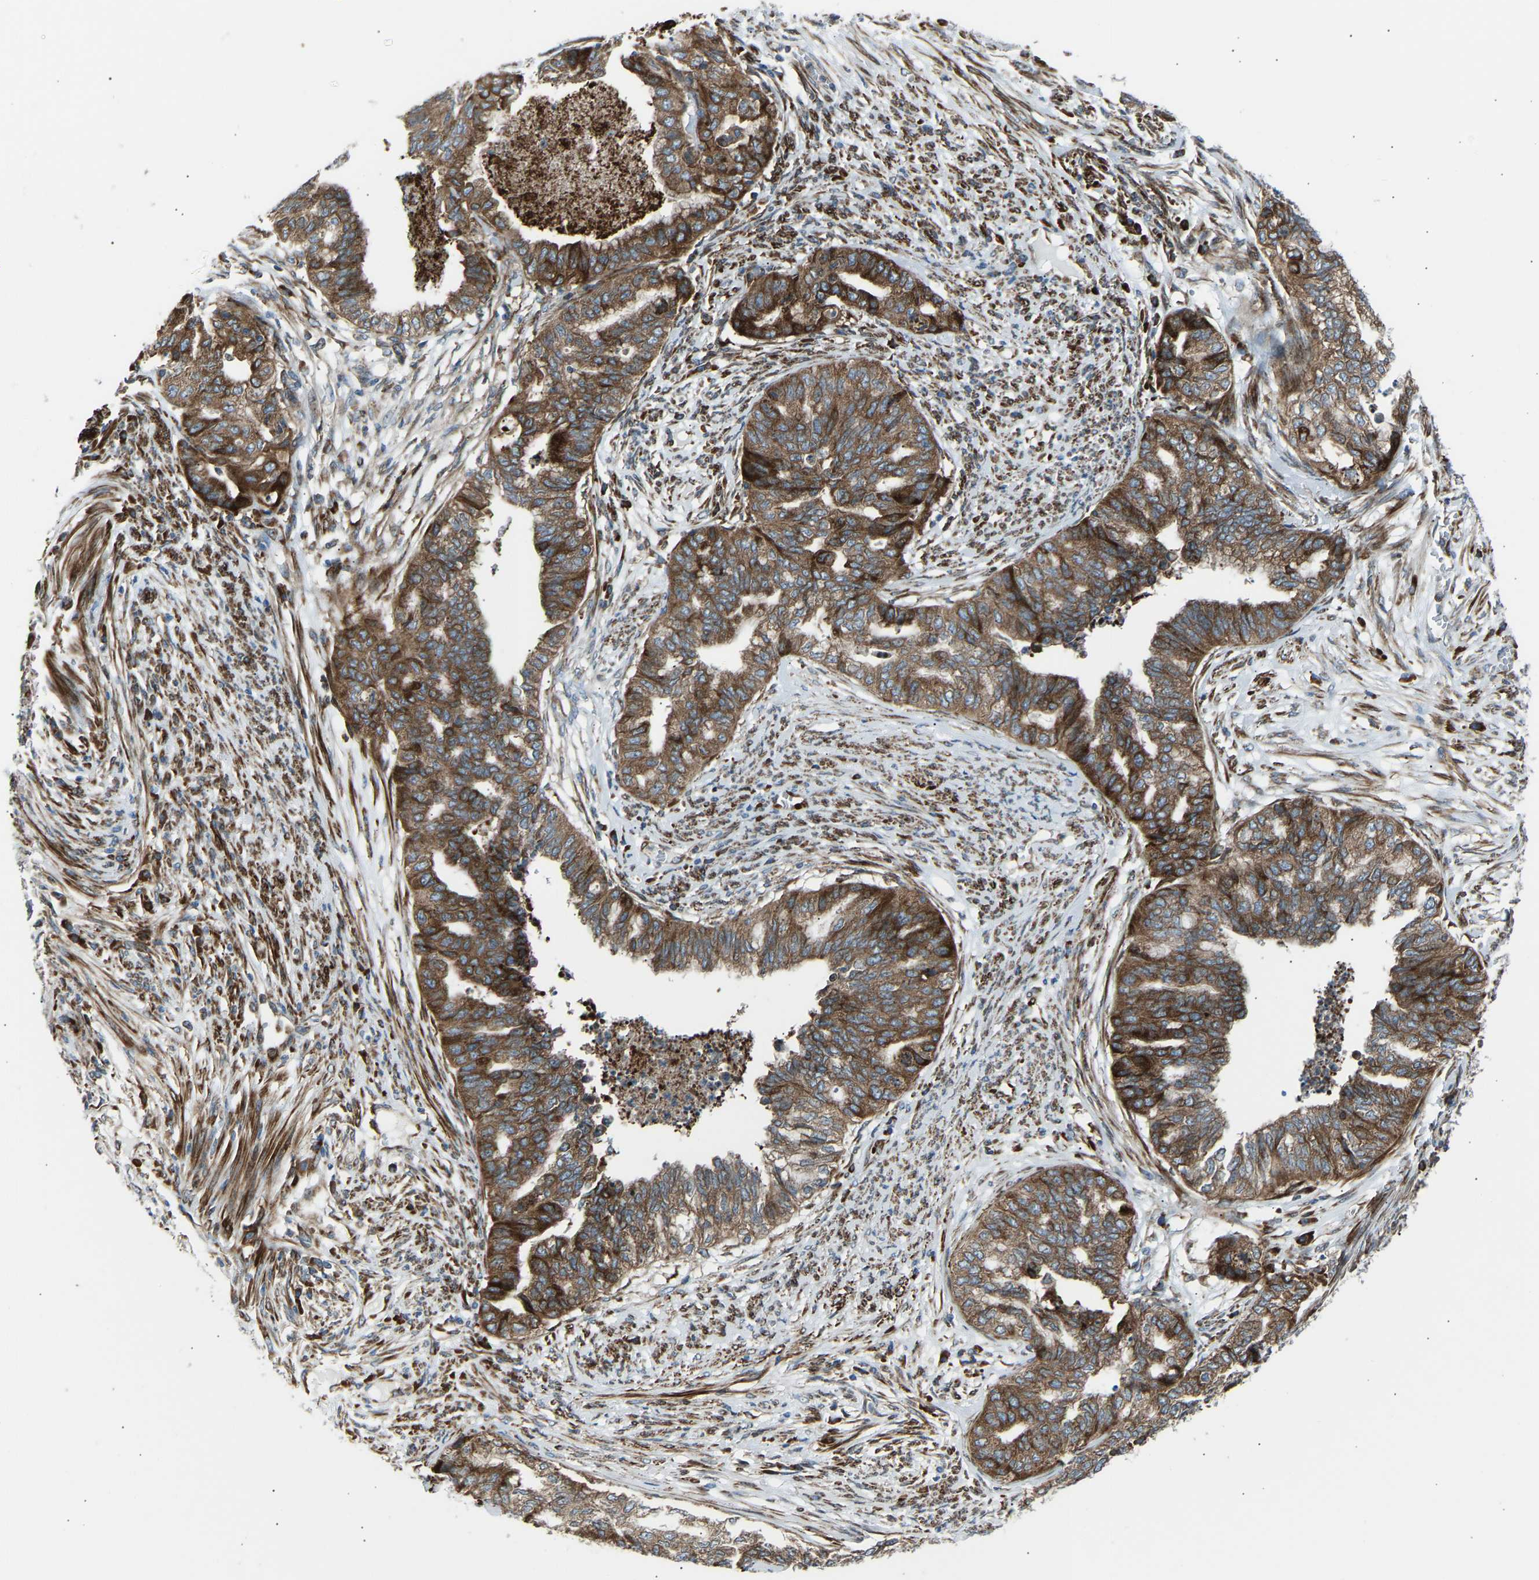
{"staining": {"intensity": "strong", "quantity": ">75%", "location": "cytoplasmic/membranous"}, "tissue": "endometrial cancer", "cell_type": "Tumor cells", "image_type": "cancer", "snomed": [{"axis": "morphology", "description": "Adenocarcinoma, NOS"}, {"axis": "topography", "description": "Endometrium"}], "caption": "The histopathology image exhibits a brown stain indicating the presence of a protein in the cytoplasmic/membranous of tumor cells in endometrial cancer. (Brightfield microscopy of DAB IHC at high magnification).", "gene": "VPS41", "patient": {"sex": "female", "age": 79}}